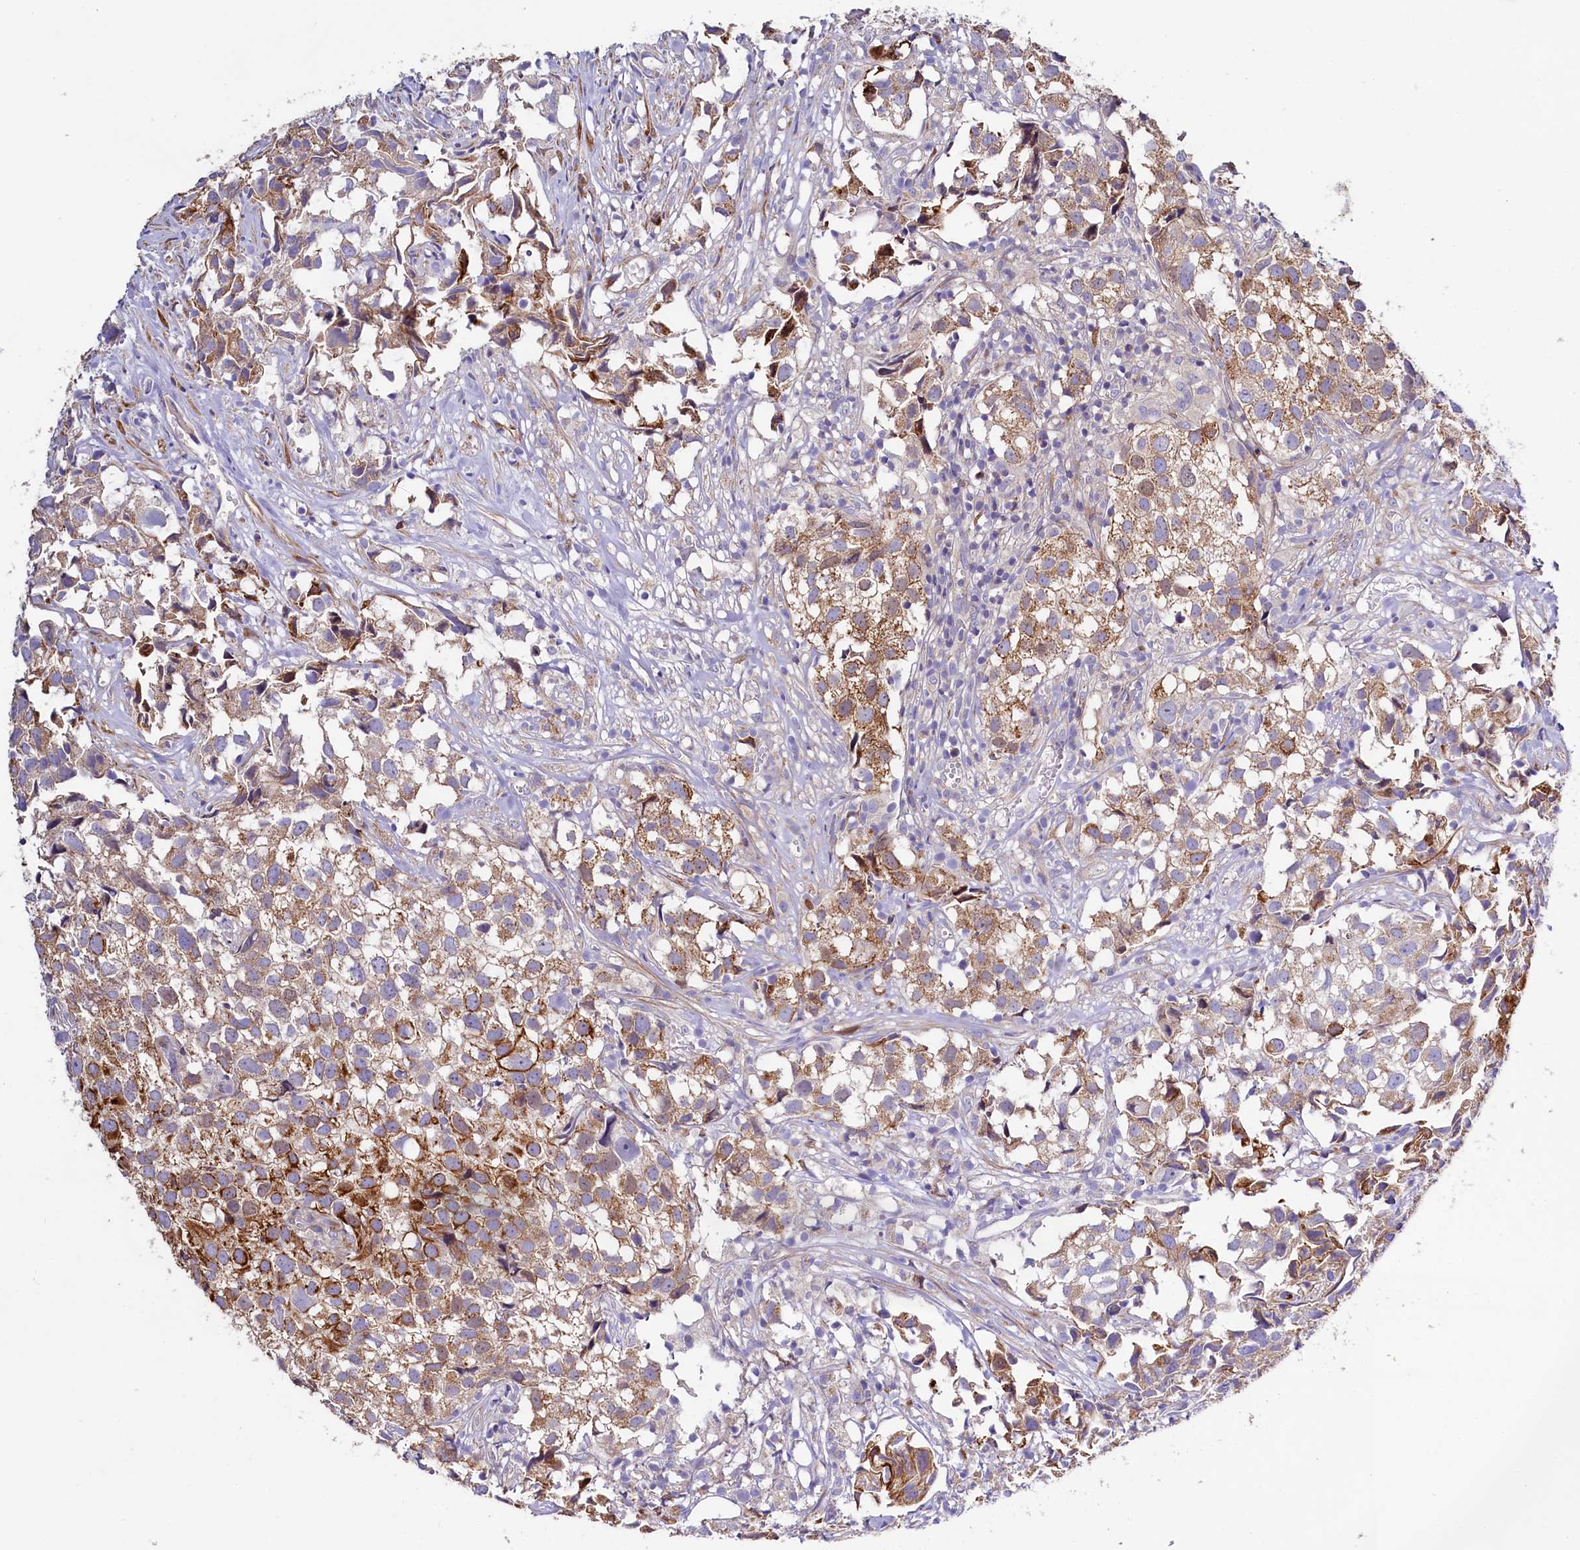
{"staining": {"intensity": "strong", "quantity": "25%-75%", "location": "cytoplasmic/membranous"}, "tissue": "urothelial cancer", "cell_type": "Tumor cells", "image_type": "cancer", "snomed": [{"axis": "morphology", "description": "Urothelial carcinoma, High grade"}, {"axis": "topography", "description": "Urinary bladder"}], "caption": "Immunohistochemistry (DAB) staining of human urothelial cancer shows strong cytoplasmic/membranous protein positivity in about 25%-75% of tumor cells.", "gene": "WNT8A", "patient": {"sex": "female", "age": 75}}